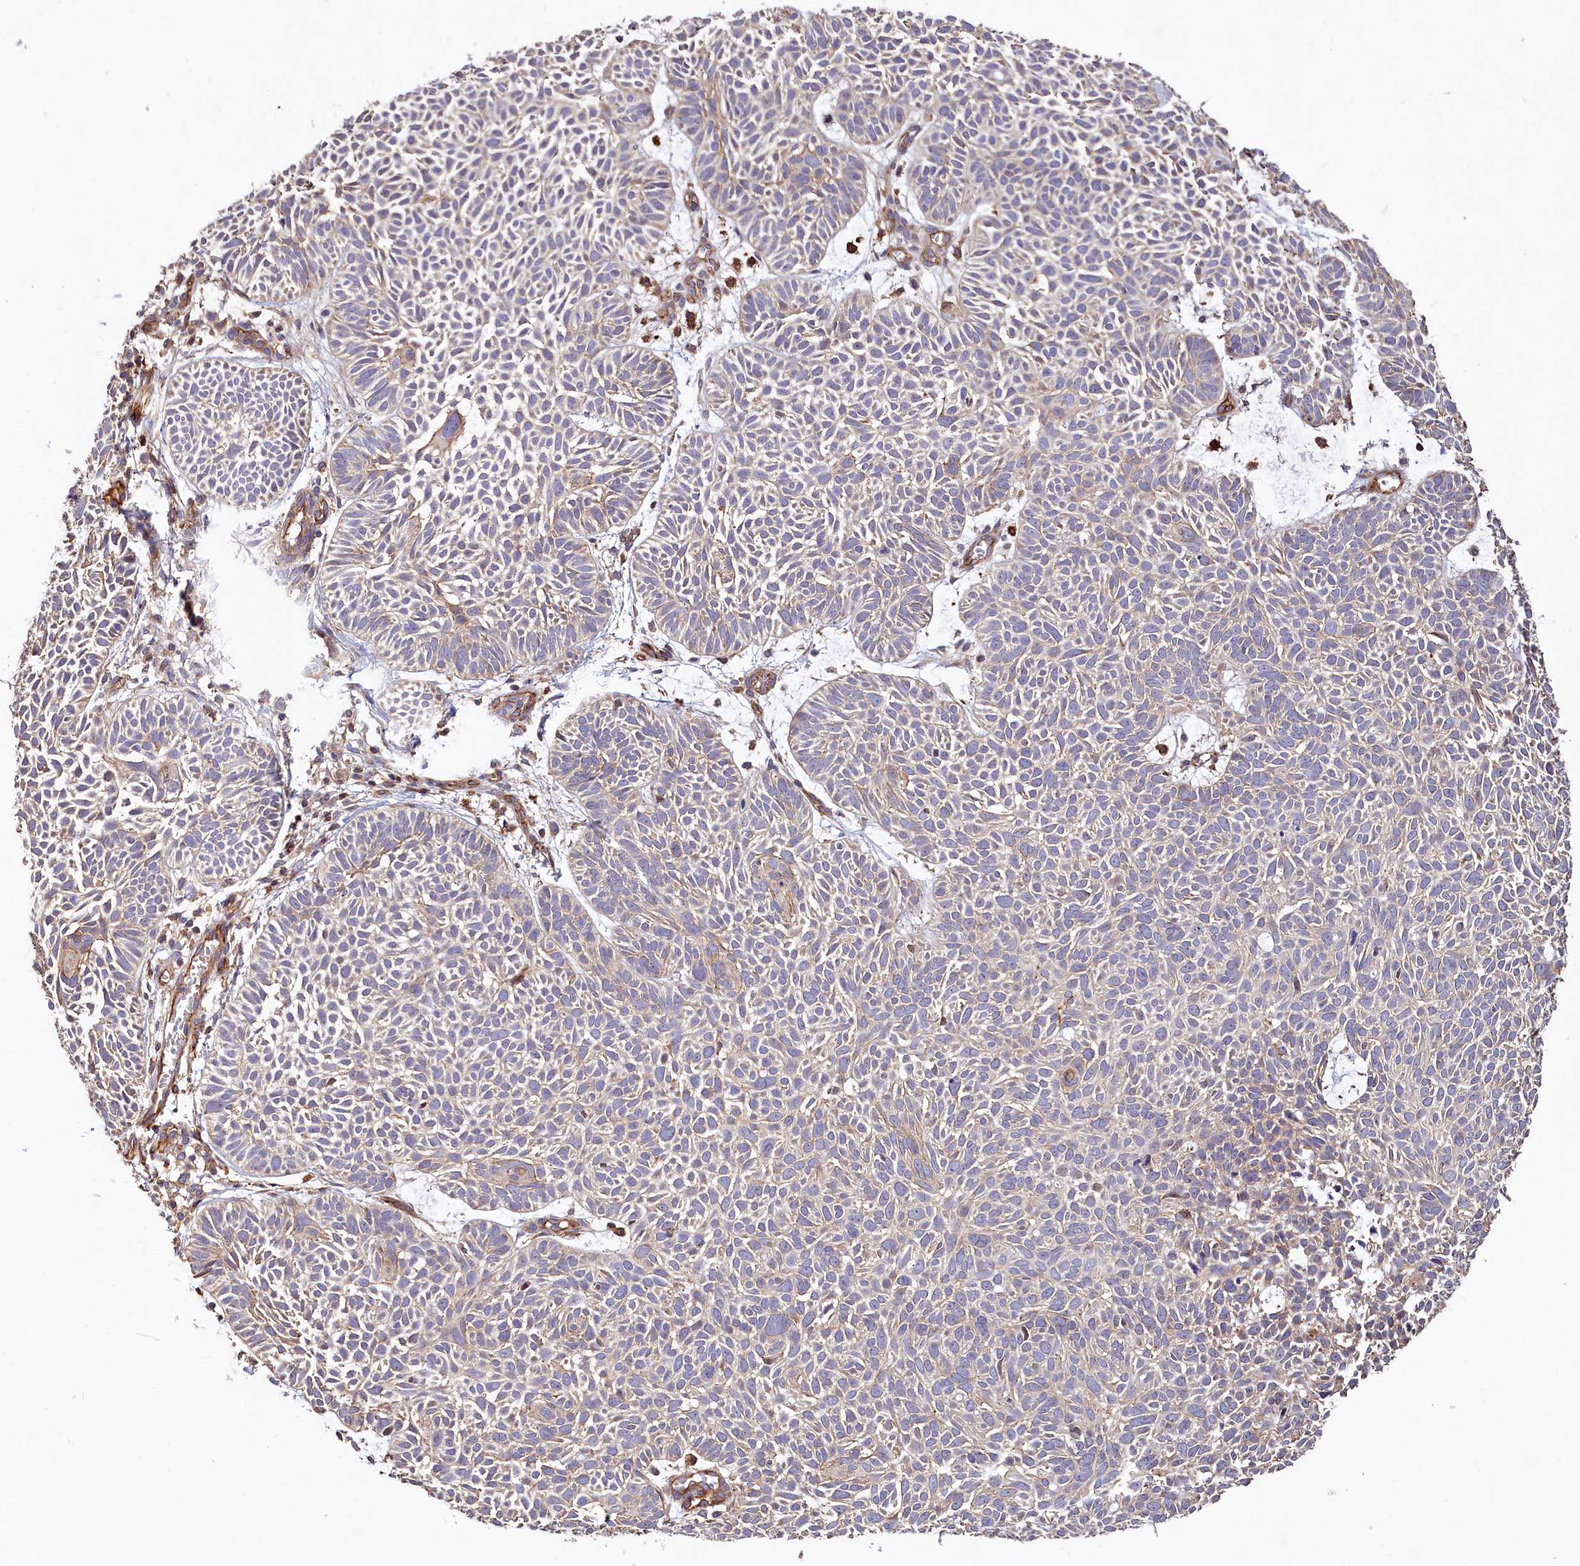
{"staining": {"intensity": "weak", "quantity": "<25%", "location": "cytoplasmic/membranous"}, "tissue": "skin cancer", "cell_type": "Tumor cells", "image_type": "cancer", "snomed": [{"axis": "morphology", "description": "Basal cell carcinoma"}, {"axis": "topography", "description": "Skin"}], "caption": "A histopathology image of skin basal cell carcinoma stained for a protein exhibits no brown staining in tumor cells.", "gene": "KLHDC4", "patient": {"sex": "male", "age": 69}}